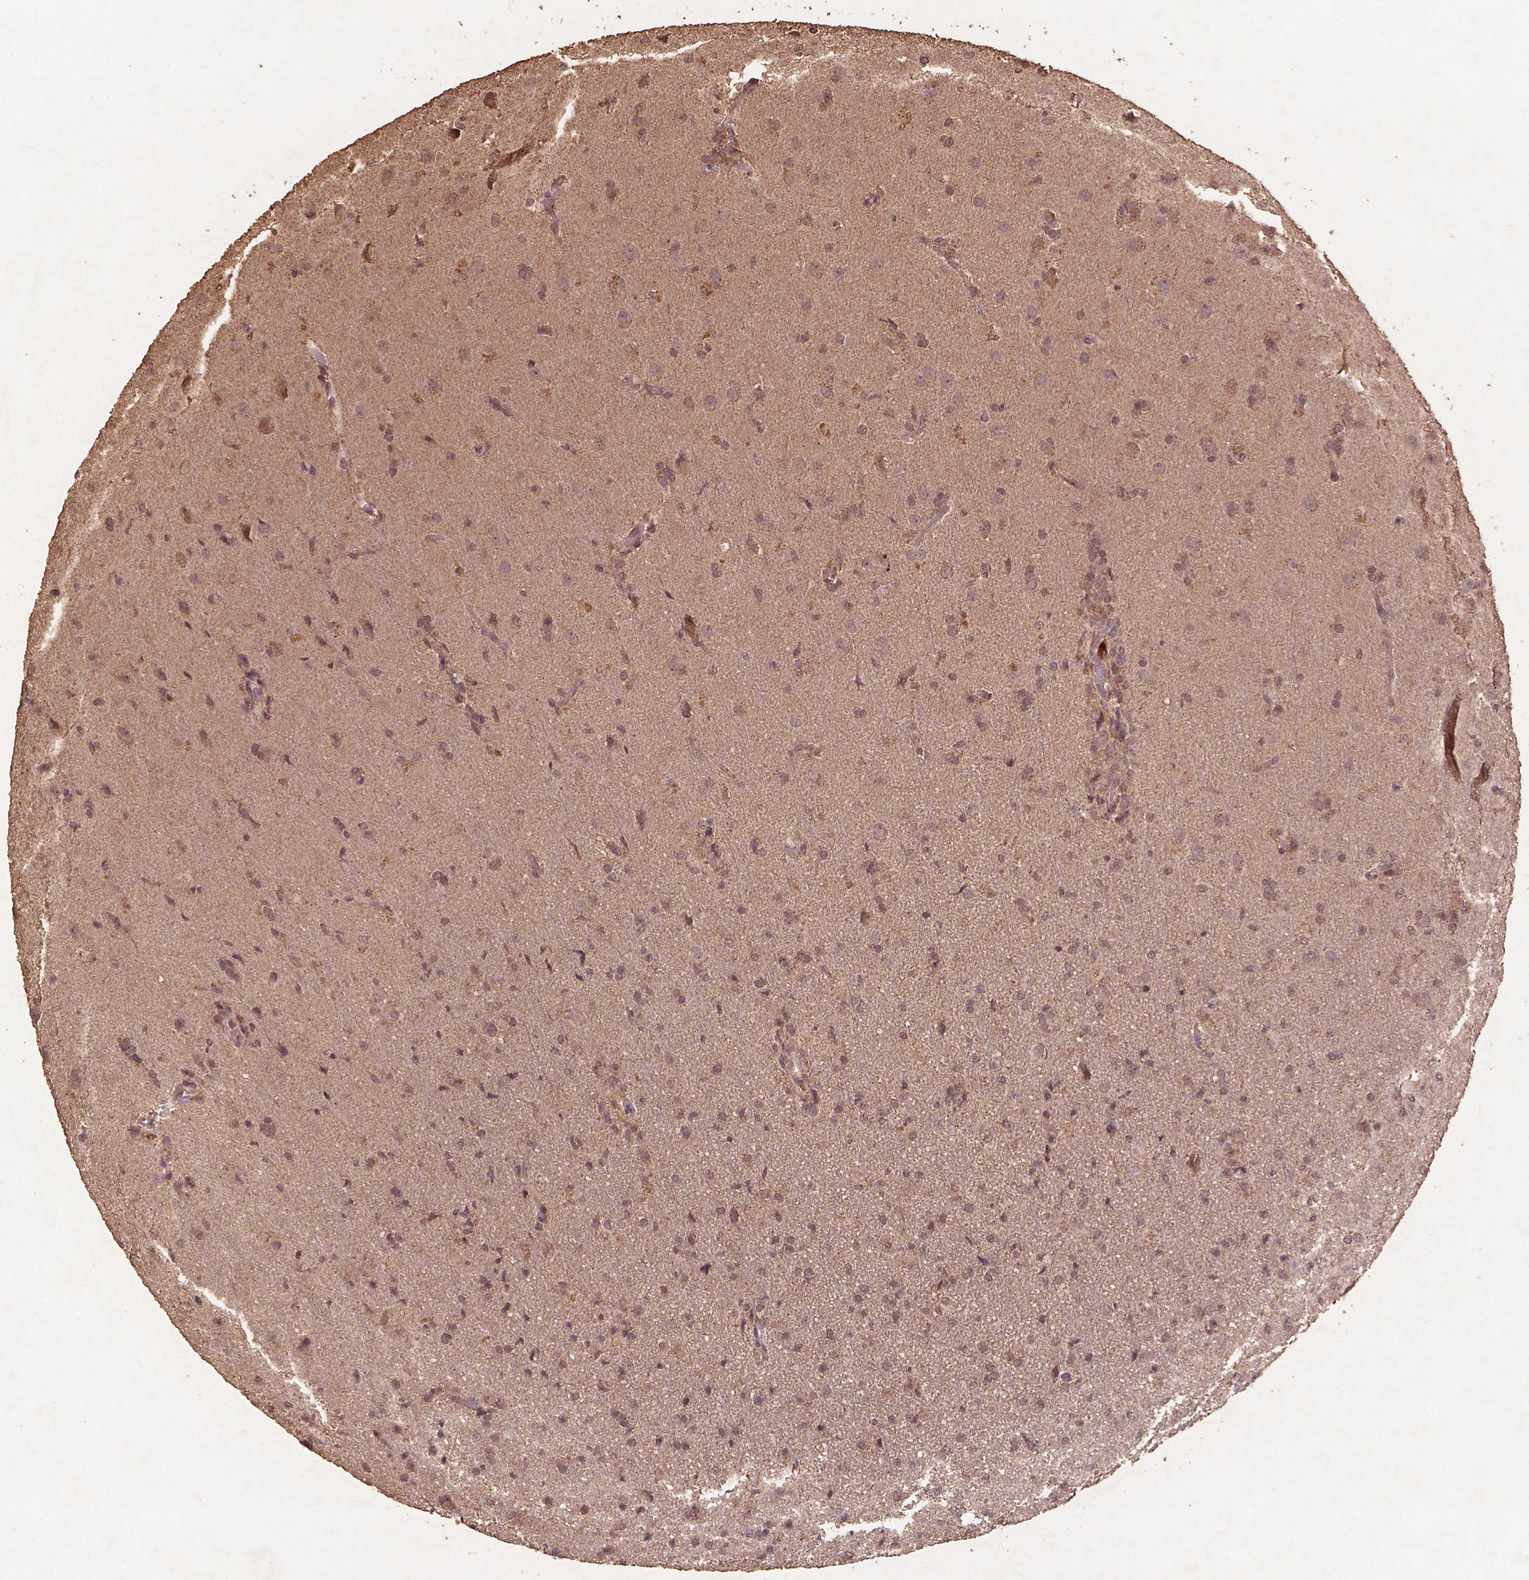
{"staining": {"intensity": "weak", "quantity": ">75%", "location": "cytoplasmic/membranous"}, "tissue": "glioma", "cell_type": "Tumor cells", "image_type": "cancer", "snomed": [{"axis": "morphology", "description": "Glioma, malignant, High grade"}, {"axis": "topography", "description": "Brain"}], "caption": "The immunohistochemical stain labels weak cytoplasmic/membranous expression in tumor cells of glioma tissue.", "gene": "BABAM1", "patient": {"sex": "male", "age": 68}}